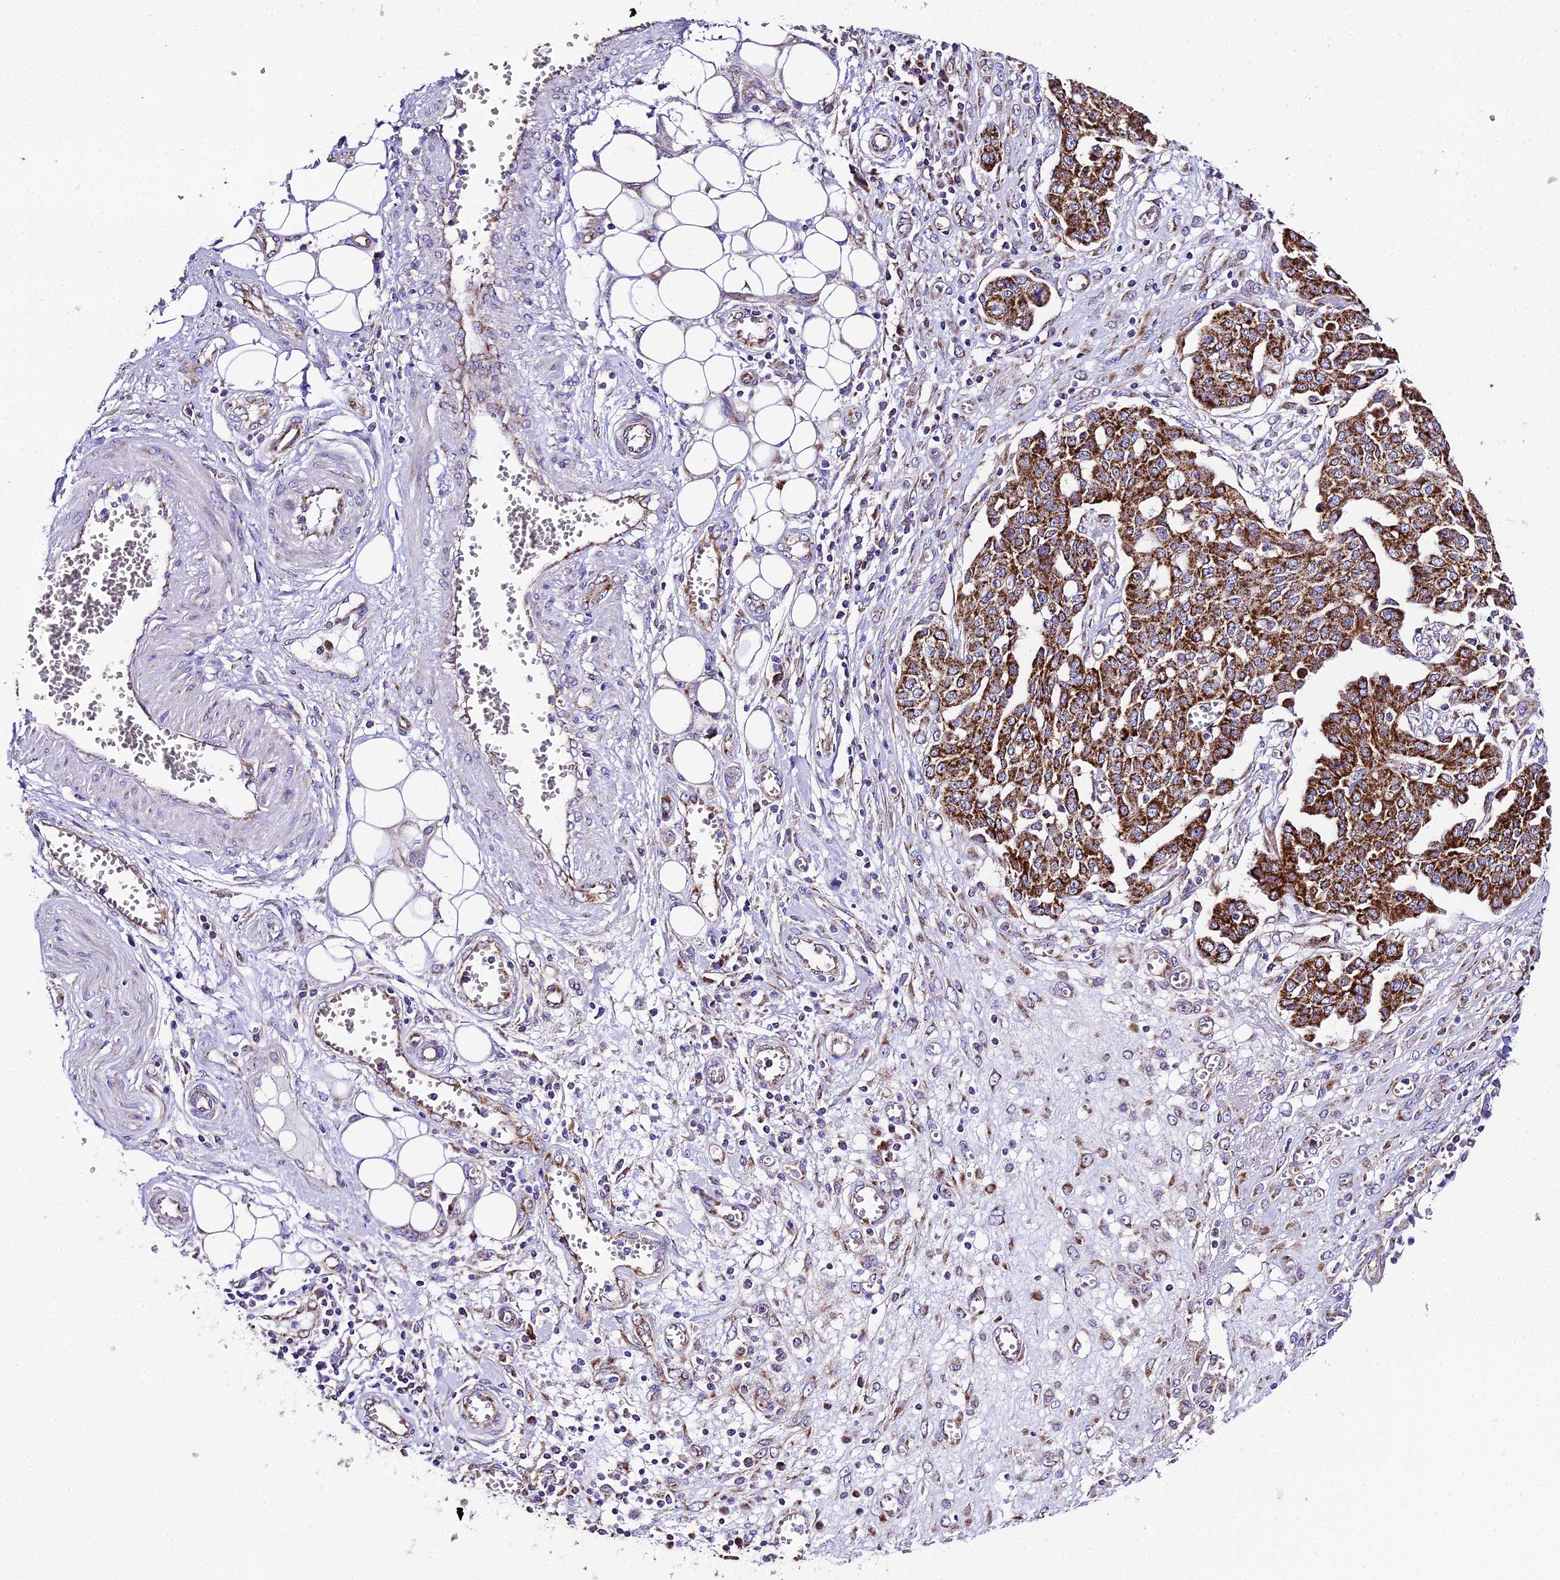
{"staining": {"intensity": "strong", "quantity": ">75%", "location": "cytoplasmic/membranous"}, "tissue": "ovarian cancer", "cell_type": "Tumor cells", "image_type": "cancer", "snomed": [{"axis": "morphology", "description": "Cystadenocarcinoma, serous, NOS"}, {"axis": "topography", "description": "Soft tissue"}, {"axis": "topography", "description": "Ovary"}], "caption": "The histopathology image exhibits immunohistochemical staining of serous cystadenocarcinoma (ovarian). There is strong cytoplasmic/membranous expression is identified in approximately >75% of tumor cells. The staining was performed using DAB to visualize the protein expression in brown, while the nuclei were stained in blue with hematoxylin (Magnification: 20x).", "gene": "OCIAD1", "patient": {"sex": "female", "age": 57}}